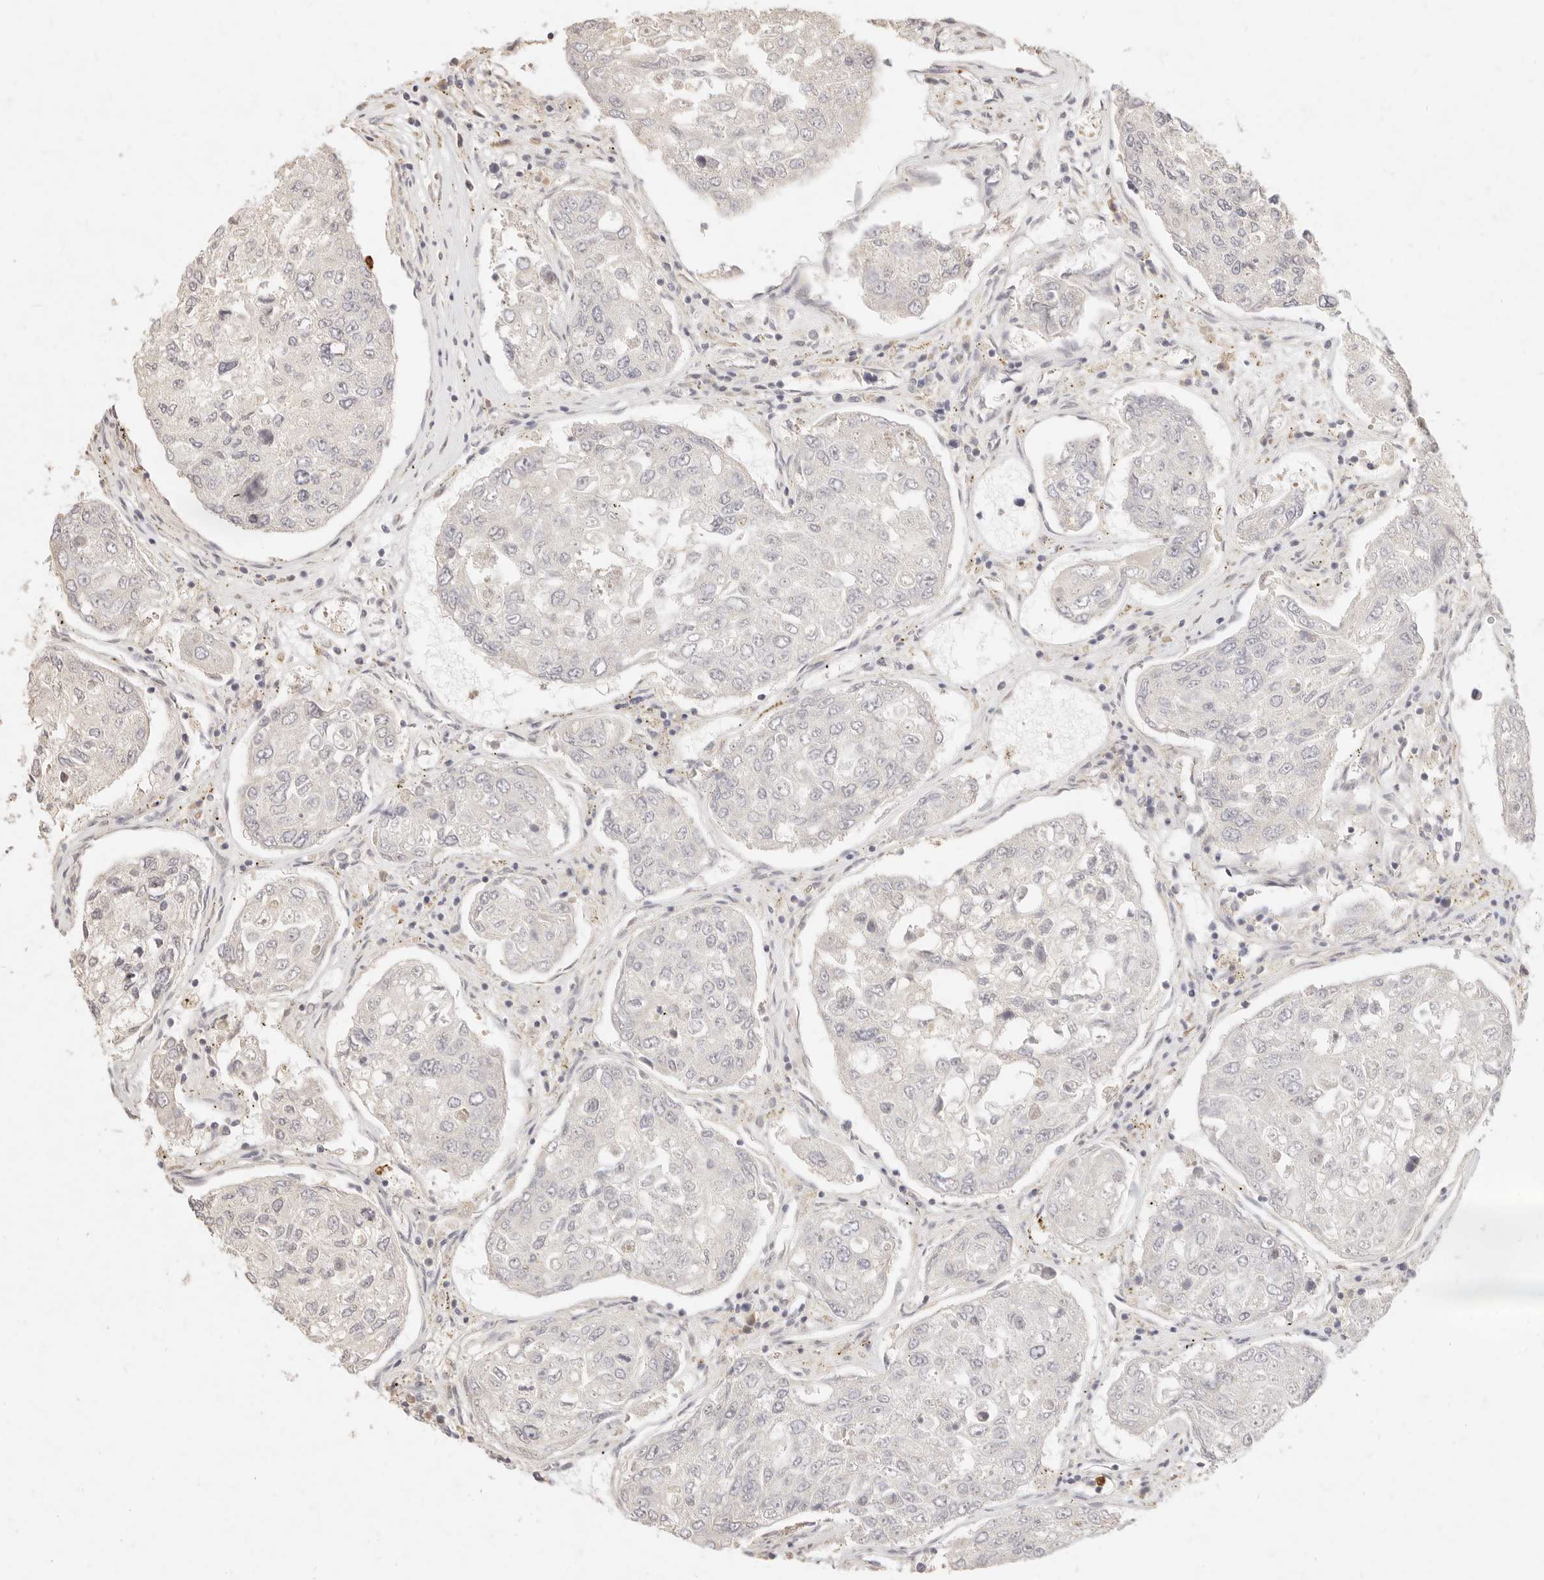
{"staining": {"intensity": "negative", "quantity": "none", "location": "none"}, "tissue": "urothelial cancer", "cell_type": "Tumor cells", "image_type": "cancer", "snomed": [{"axis": "morphology", "description": "Urothelial carcinoma, High grade"}, {"axis": "topography", "description": "Lymph node"}, {"axis": "topography", "description": "Urinary bladder"}], "caption": "Immunohistochemical staining of human urothelial carcinoma (high-grade) reveals no significant expression in tumor cells.", "gene": "ASCL3", "patient": {"sex": "male", "age": 51}}